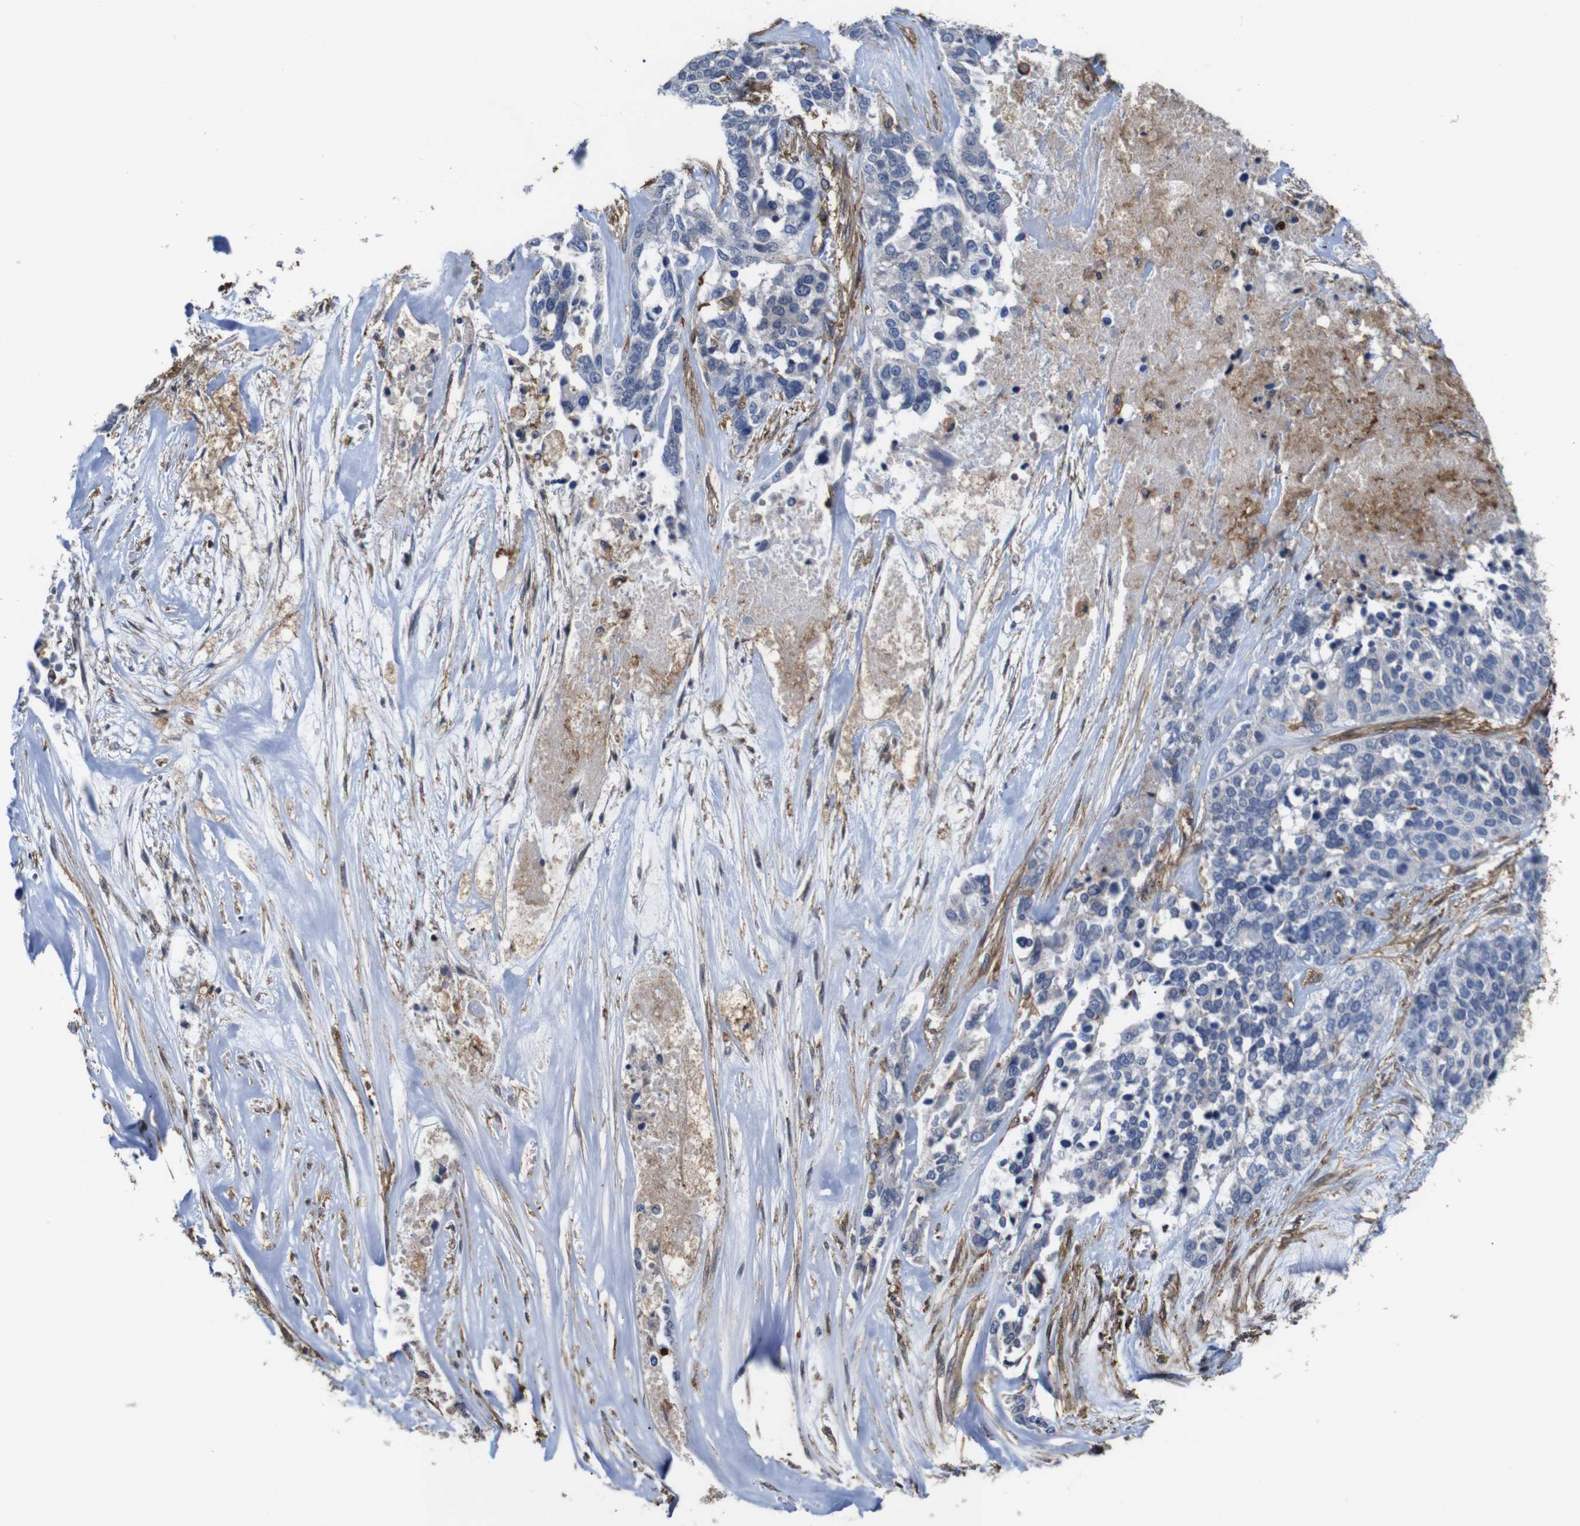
{"staining": {"intensity": "negative", "quantity": "none", "location": "none"}, "tissue": "ovarian cancer", "cell_type": "Tumor cells", "image_type": "cancer", "snomed": [{"axis": "morphology", "description": "Cystadenocarcinoma, serous, NOS"}, {"axis": "topography", "description": "Ovary"}], "caption": "Immunohistochemistry (IHC) micrograph of neoplastic tissue: ovarian cancer (serous cystadenocarcinoma) stained with DAB (3,3'-diaminobenzidine) shows no significant protein positivity in tumor cells.", "gene": "PI4KA", "patient": {"sex": "female", "age": 44}}